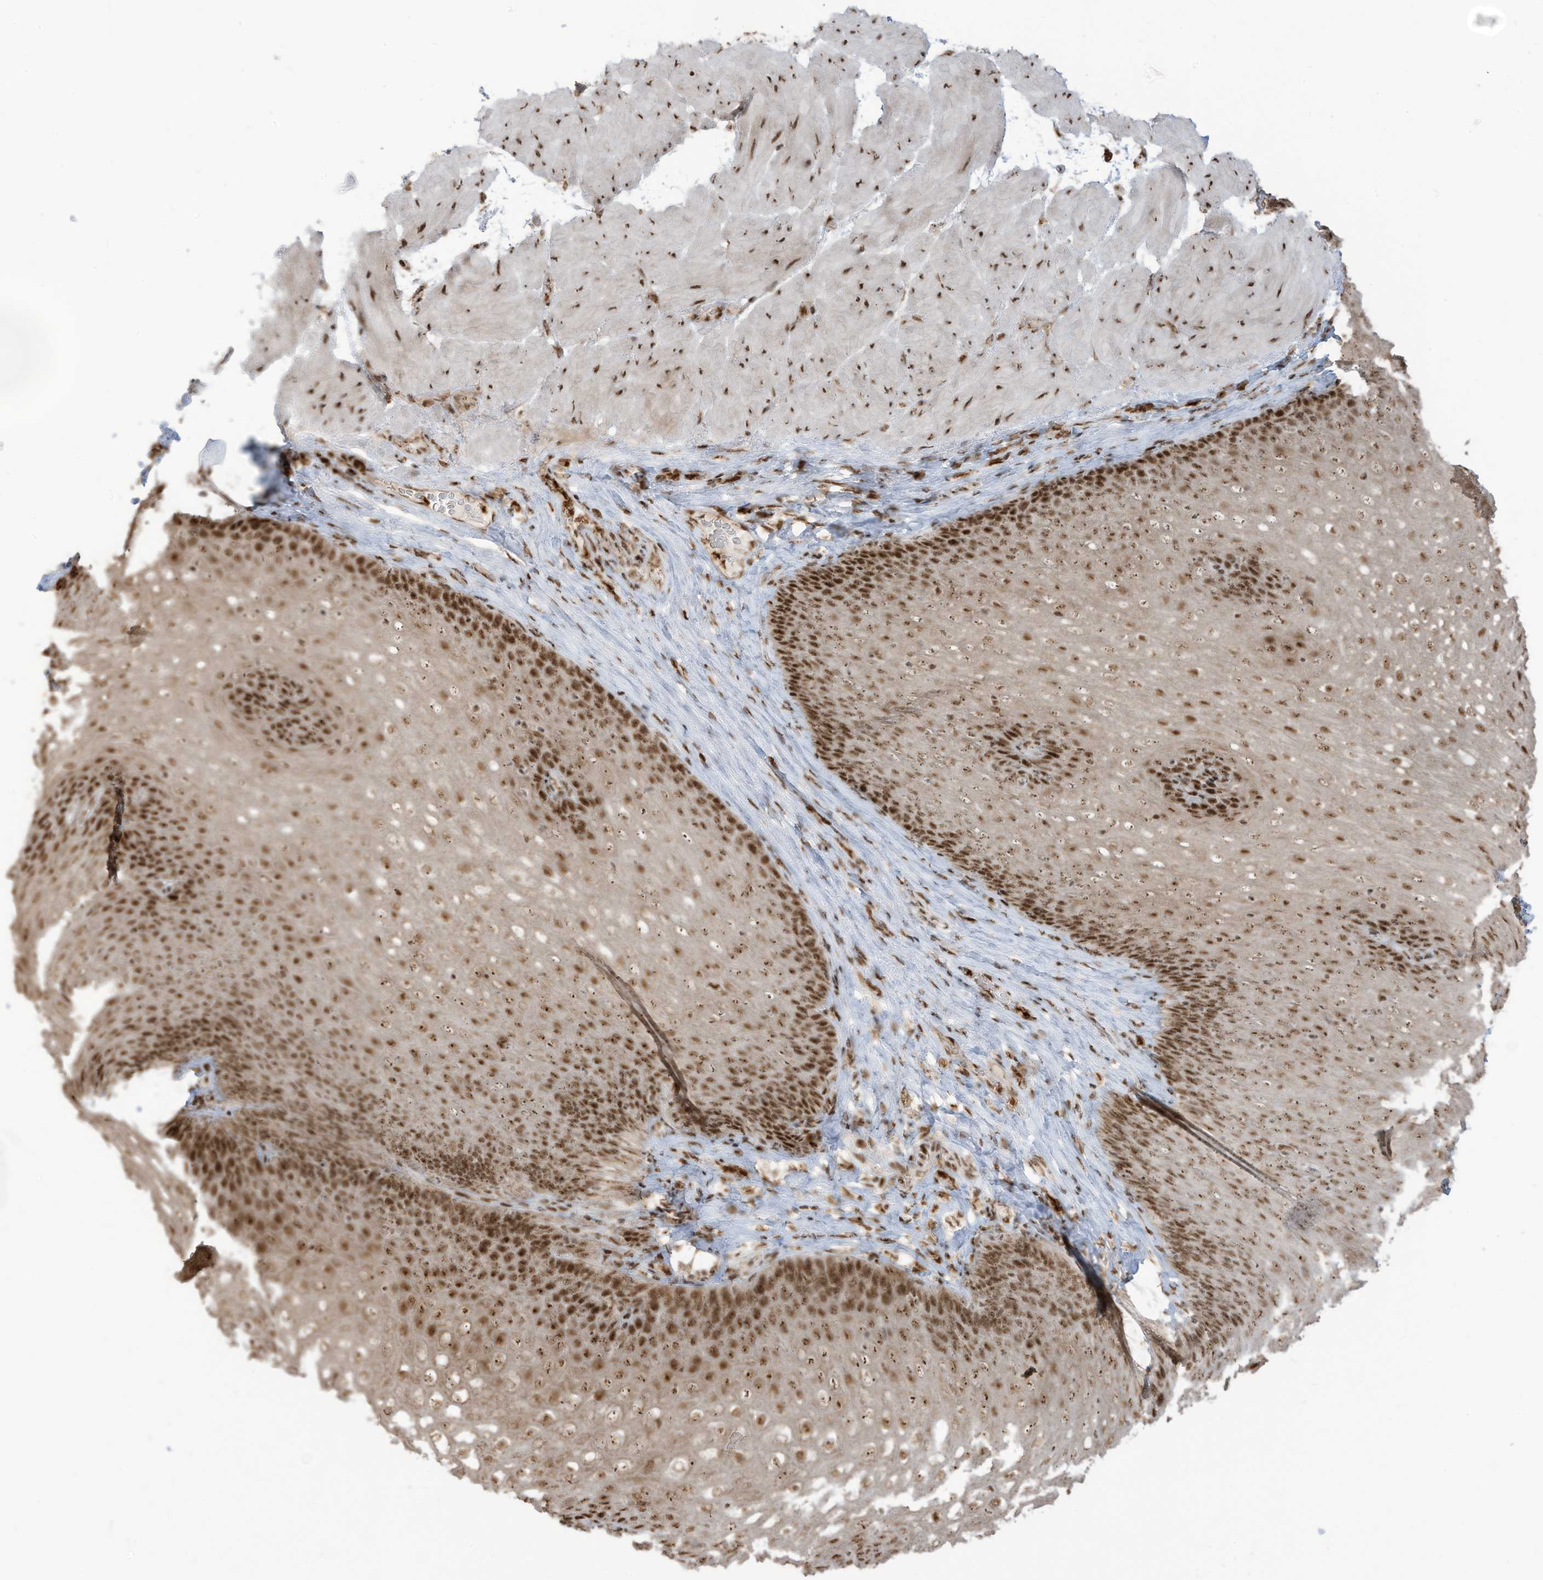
{"staining": {"intensity": "strong", "quantity": ">75%", "location": "nuclear"}, "tissue": "esophagus", "cell_type": "Squamous epithelial cells", "image_type": "normal", "snomed": [{"axis": "morphology", "description": "Normal tissue, NOS"}, {"axis": "topography", "description": "Esophagus"}], "caption": "Immunohistochemistry (IHC) (DAB (3,3'-diaminobenzidine)) staining of normal human esophagus displays strong nuclear protein staining in about >75% of squamous epithelial cells.", "gene": "LBH", "patient": {"sex": "female", "age": 66}}